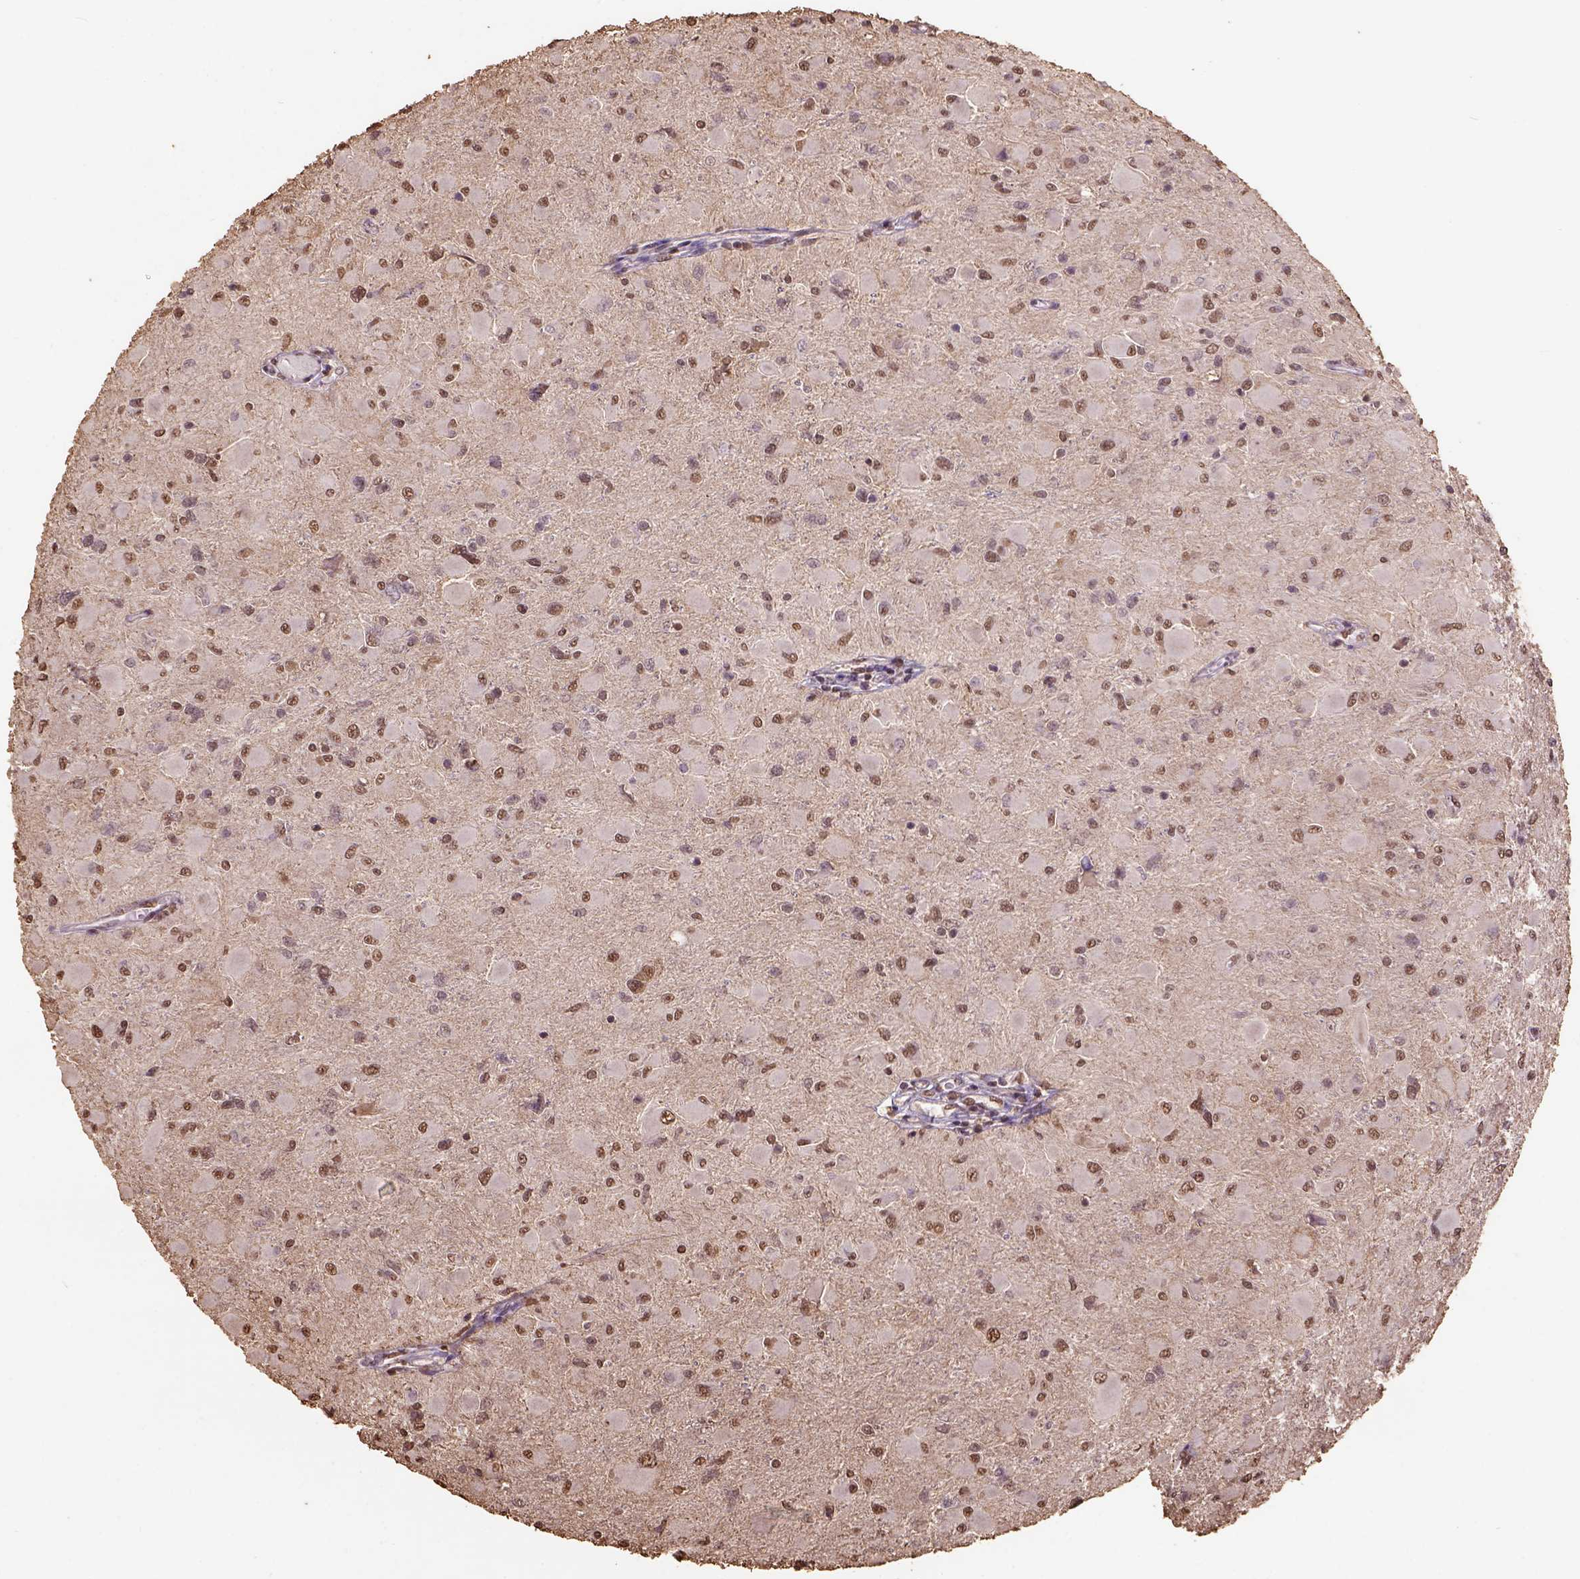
{"staining": {"intensity": "moderate", "quantity": ">75%", "location": "nuclear"}, "tissue": "glioma", "cell_type": "Tumor cells", "image_type": "cancer", "snomed": [{"axis": "morphology", "description": "Glioma, malignant, High grade"}, {"axis": "topography", "description": "Cerebral cortex"}], "caption": "Protein expression analysis of human malignant high-grade glioma reveals moderate nuclear expression in about >75% of tumor cells.", "gene": "CSTF2T", "patient": {"sex": "female", "age": 36}}